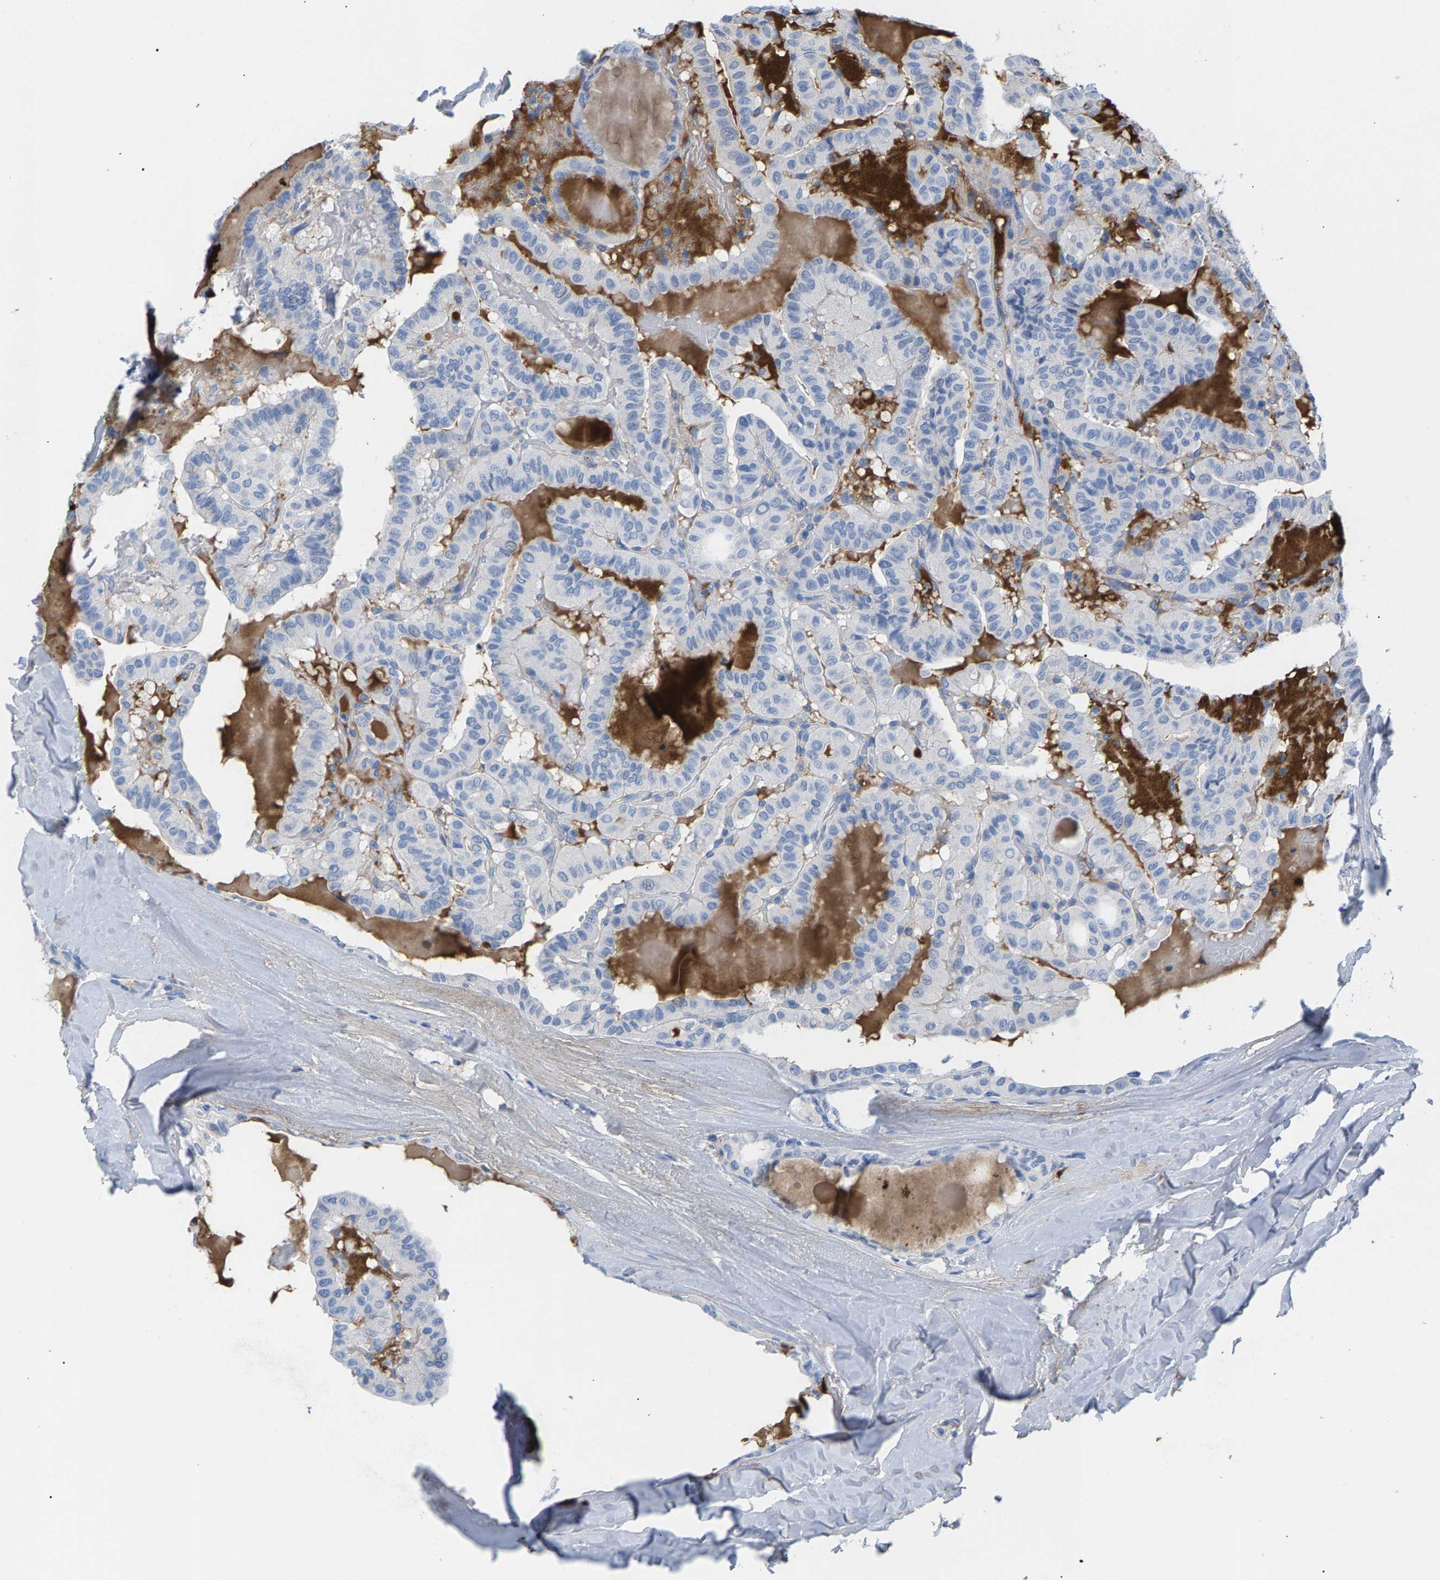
{"staining": {"intensity": "negative", "quantity": "none", "location": "none"}, "tissue": "thyroid cancer", "cell_type": "Tumor cells", "image_type": "cancer", "snomed": [{"axis": "morphology", "description": "Papillary adenocarcinoma, NOS"}, {"axis": "topography", "description": "Thyroid gland"}], "caption": "Tumor cells show no significant staining in thyroid cancer. (Immunohistochemistry, brightfield microscopy, high magnification).", "gene": "APOH", "patient": {"sex": "male", "age": 77}}